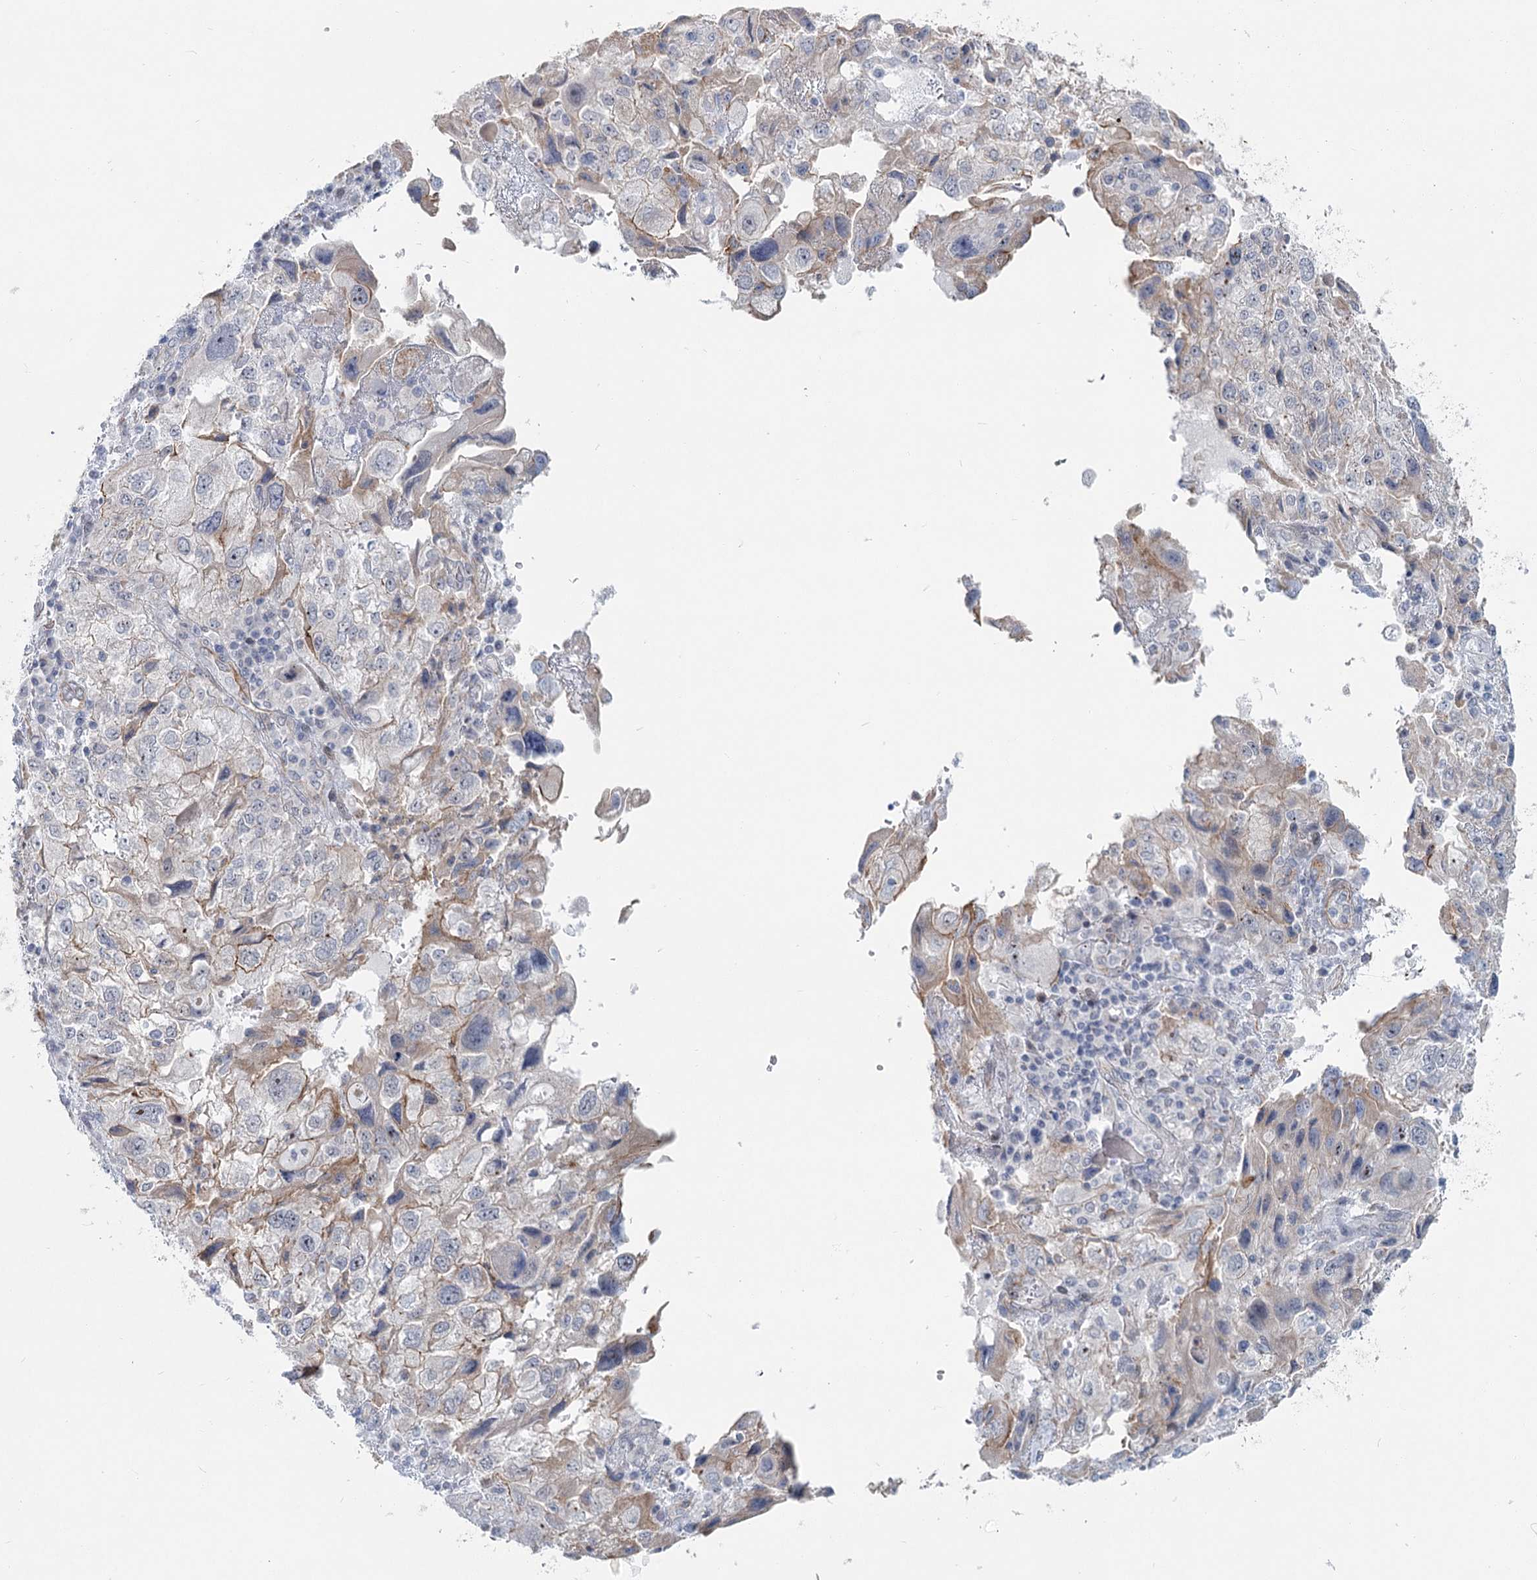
{"staining": {"intensity": "moderate", "quantity": "<25%", "location": "cytoplasmic/membranous"}, "tissue": "endometrial cancer", "cell_type": "Tumor cells", "image_type": "cancer", "snomed": [{"axis": "morphology", "description": "Adenocarcinoma, NOS"}, {"axis": "topography", "description": "Endometrium"}], "caption": "Immunohistochemistry micrograph of endometrial adenocarcinoma stained for a protein (brown), which exhibits low levels of moderate cytoplasmic/membranous positivity in about <25% of tumor cells.", "gene": "ABHD8", "patient": {"sex": "female", "age": 49}}